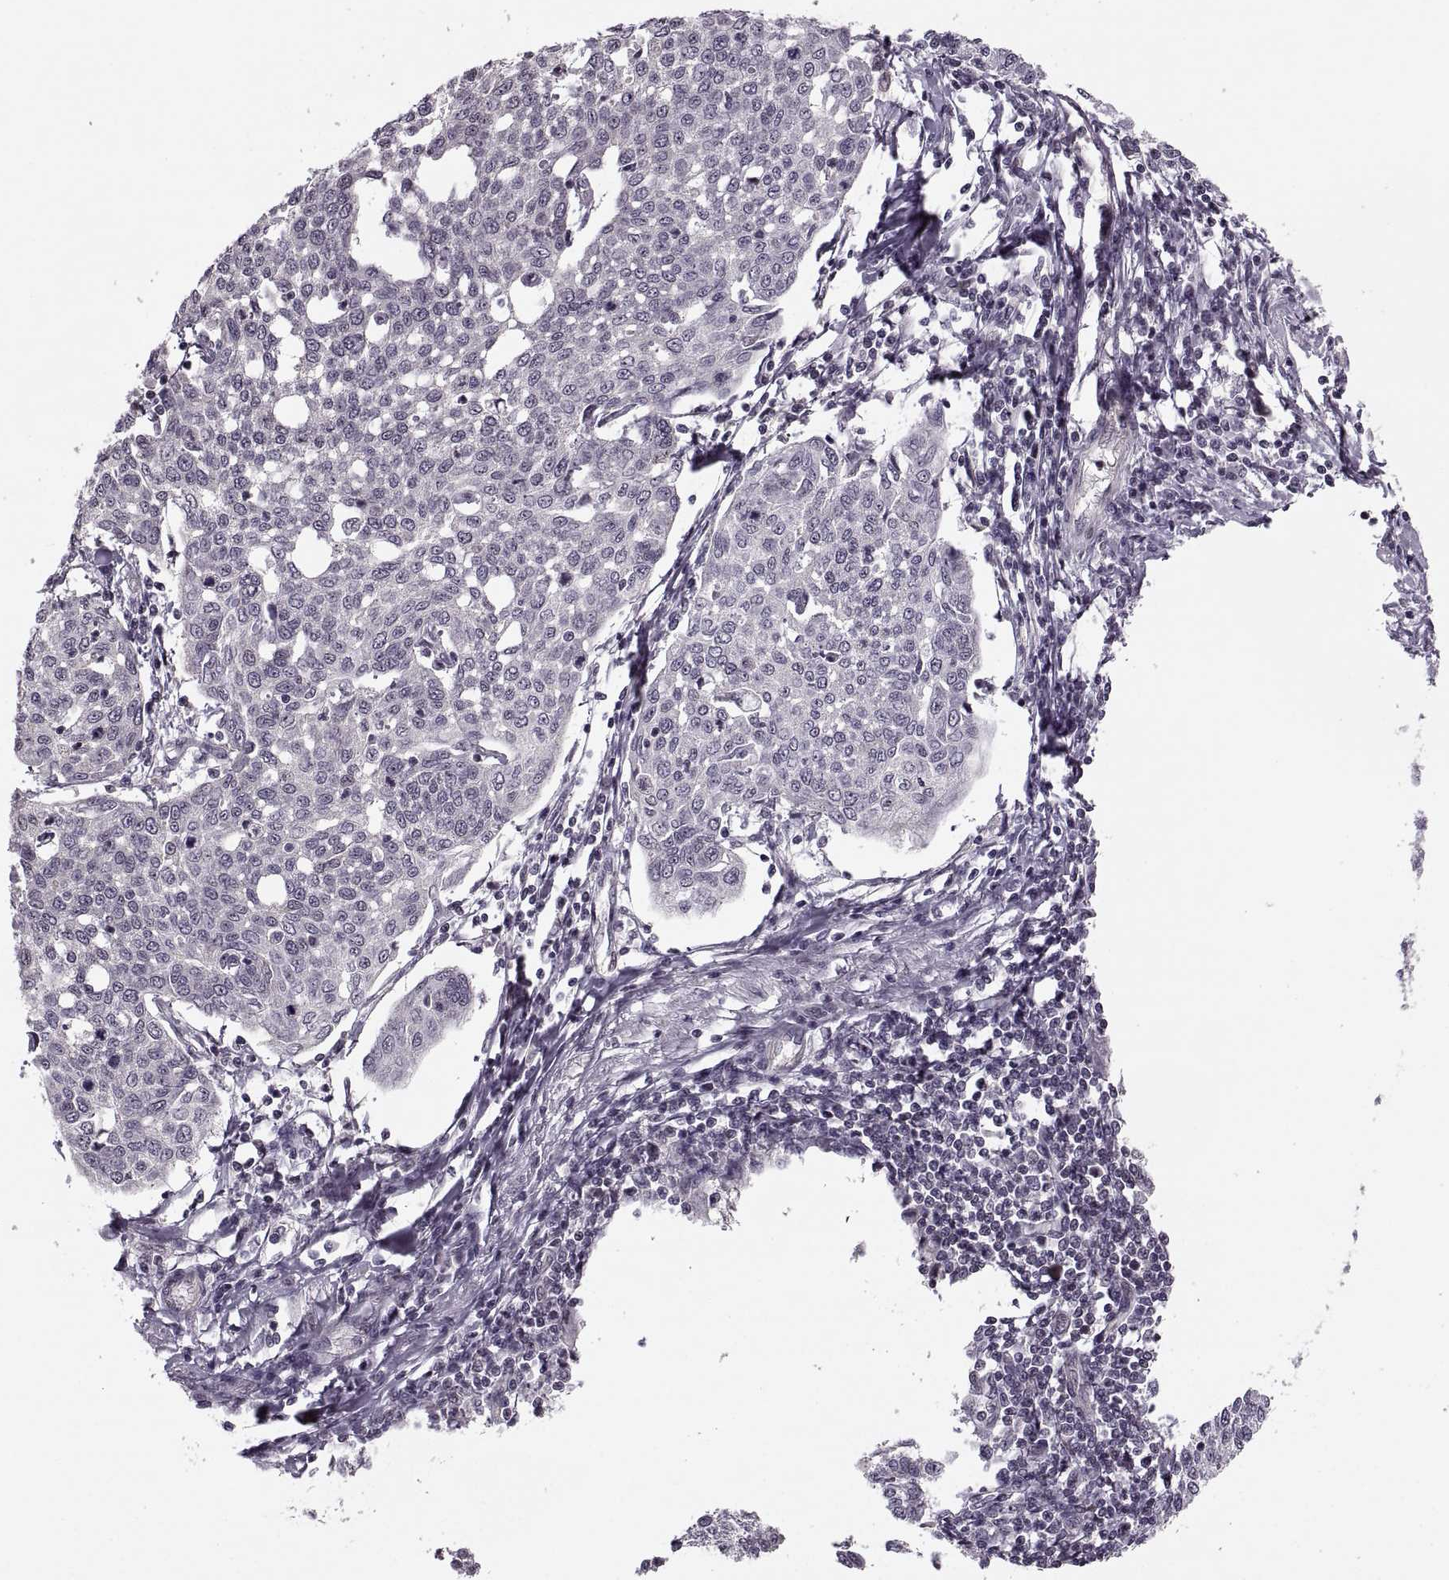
{"staining": {"intensity": "negative", "quantity": "none", "location": "none"}, "tissue": "cervical cancer", "cell_type": "Tumor cells", "image_type": "cancer", "snomed": [{"axis": "morphology", "description": "Squamous cell carcinoma, NOS"}, {"axis": "topography", "description": "Cervix"}], "caption": "Squamous cell carcinoma (cervical) stained for a protein using immunohistochemistry (IHC) demonstrates no staining tumor cells.", "gene": "LUZP2", "patient": {"sex": "female", "age": 34}}